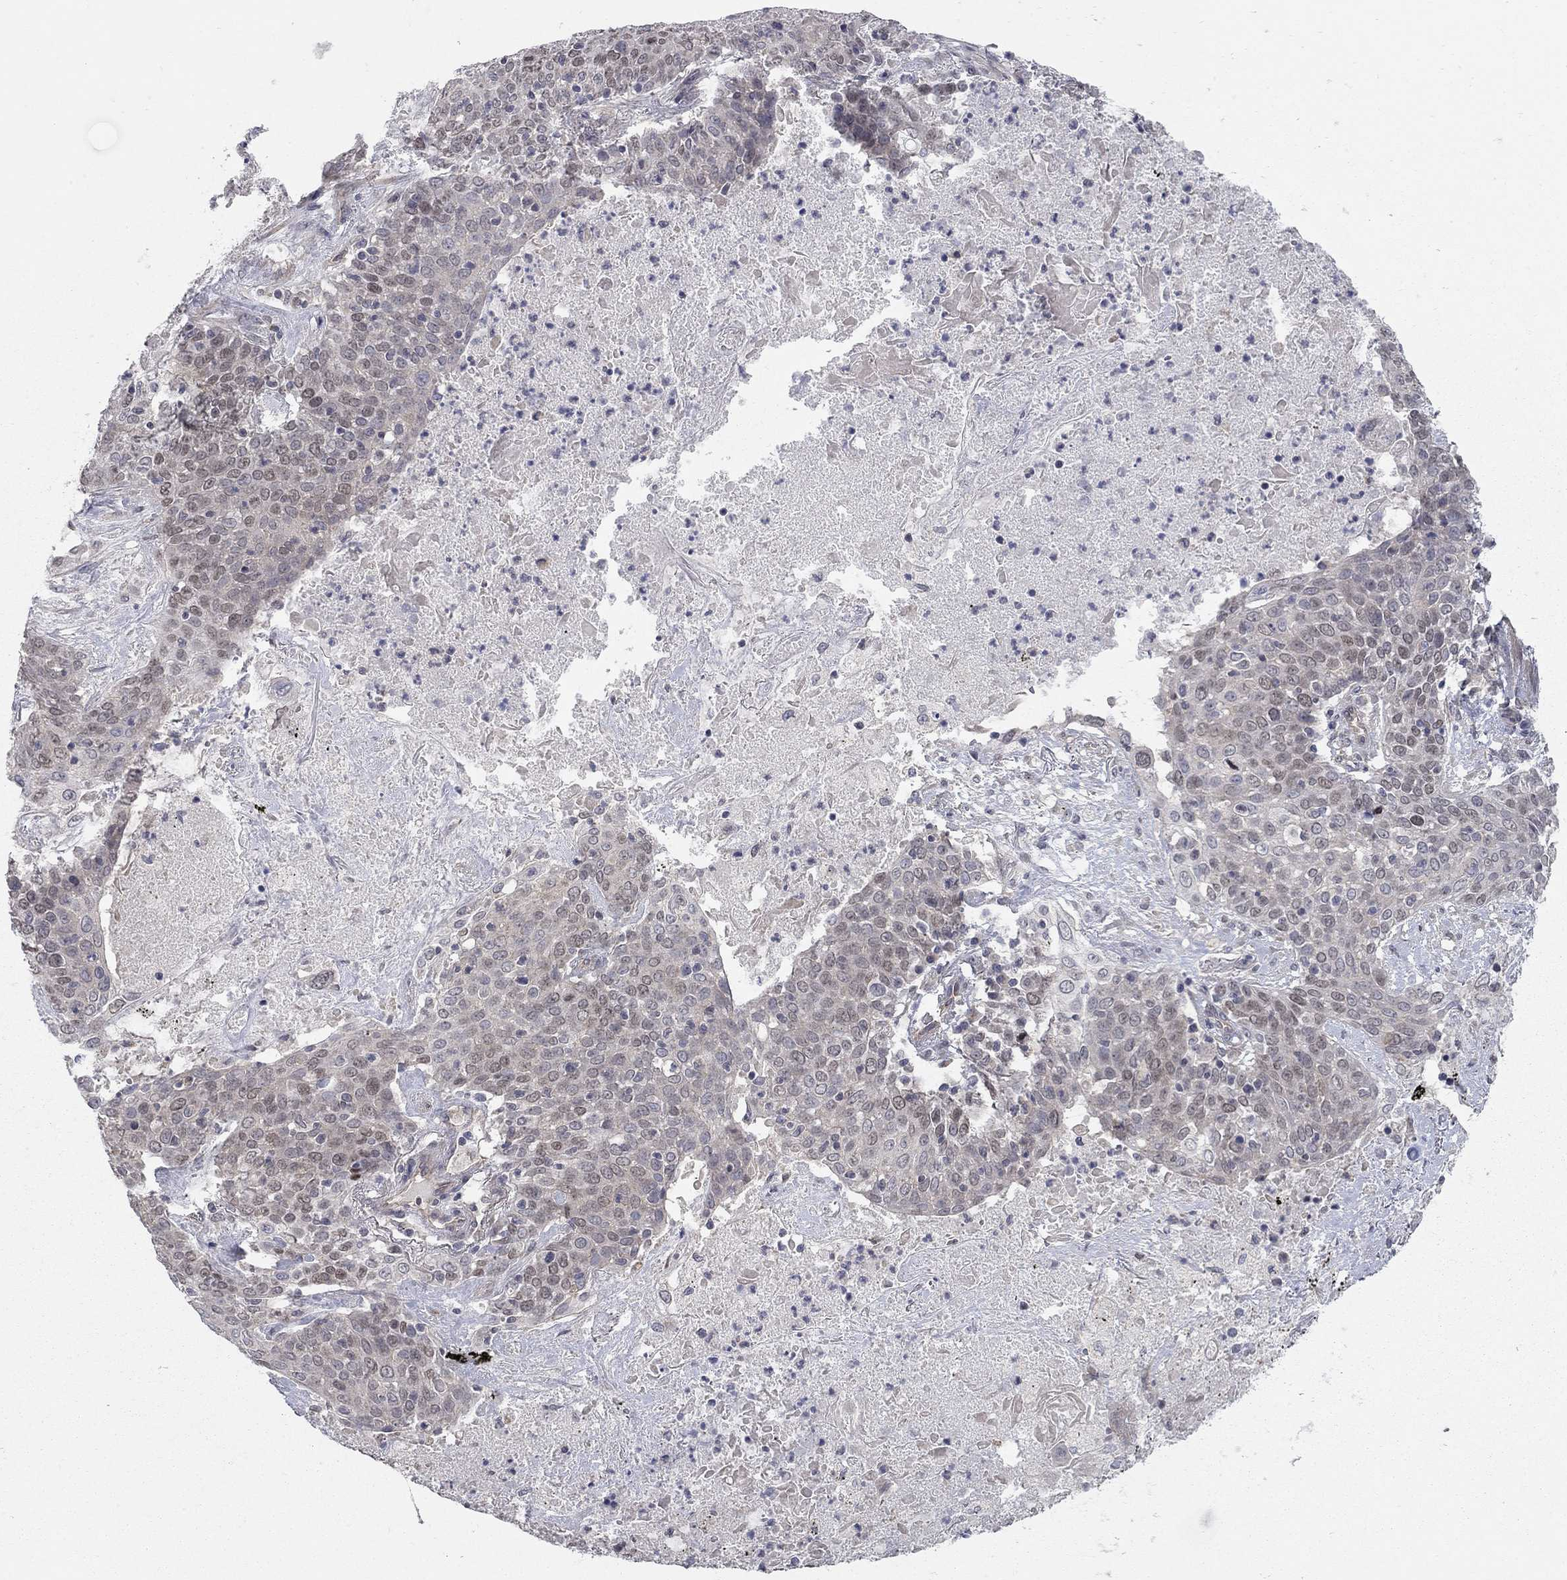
{"staining": {"intensity": "weak", "quantity": "<25%", "location": "cytoplasmic/membranous"}, "tissue": "lung cancer", "cell_type": "Tumor cells", "image_type": "cancer", "snomed": [{"axis": "morphology", "description": "Squamous cell carcinoma, NOS"}, {"axis": "topography", "description": "Lung"}], "caption": "This is a histopathology image of immunohistochemistry staining of squamous cell carcinoma (lung), which shows no expression in tumor cells.", "gene": "WASF3", "patient": {"sex": "male", "age": 82}}